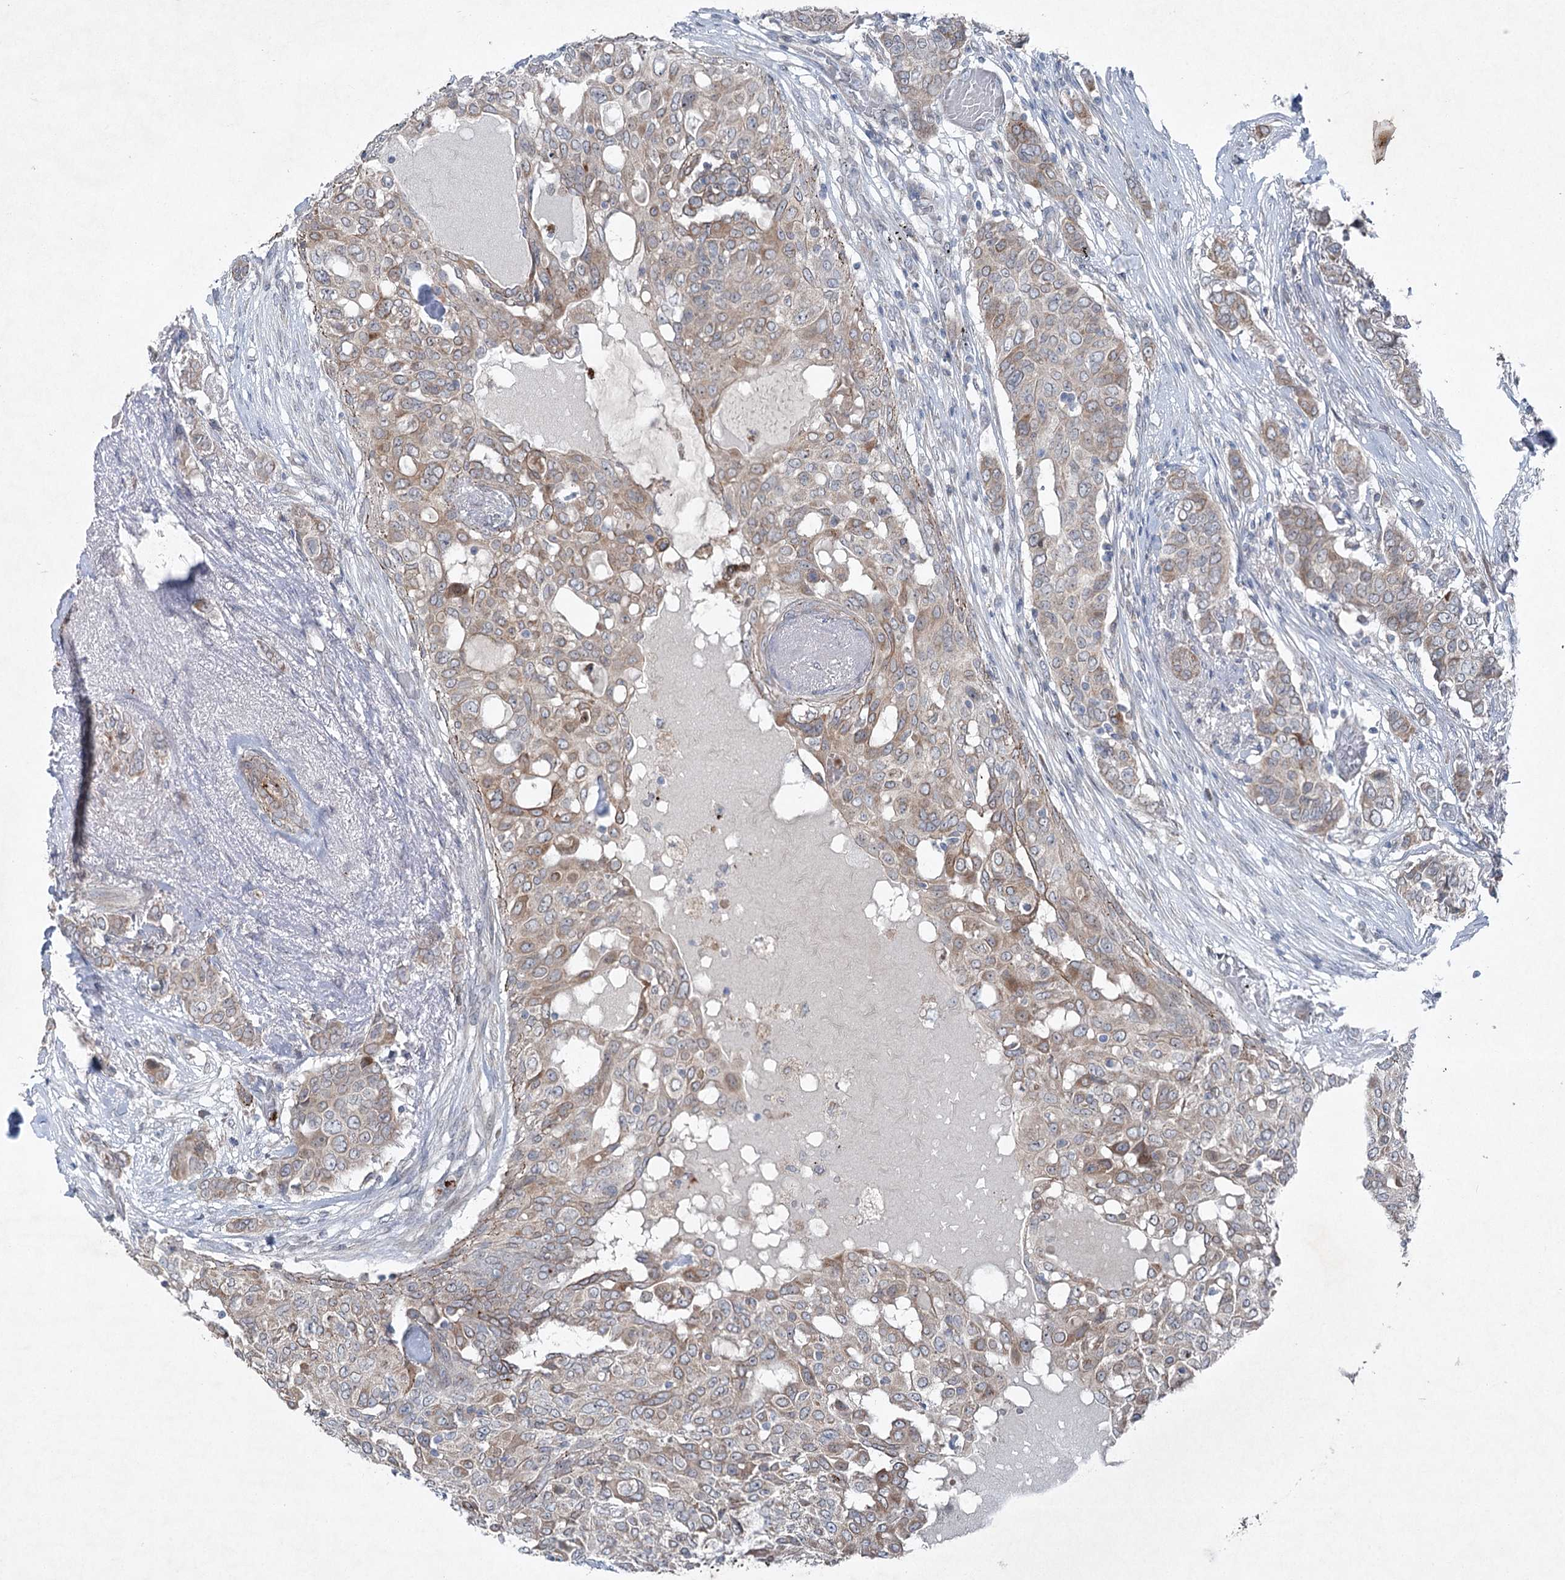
{"staining": {"intensity": "moderate", "quantity": "<25%", "location": "cytoplasmic/membranous"}, "tissue": "breast cancer", "cell_type": "Tumor cells", "image_type": "cancer", "snomed": [{"axis": "morphology", "description": "Lobular carcinoma"}, {"axis": "topography", "description": "Breast"}], "caption": "Moderate cytoplasmic/membranous expression is identified in approximately <25% of tumor cells in breast cancer (lobular carcinoma). (Stains: DAB (3,3'-diaminobenzidine) in brown, nuclei in blue, Microscopy: brightfield microscopy at high magnification).", "gene": "PLA2G12A", "patient": {"sex": "female", "age": 51}}